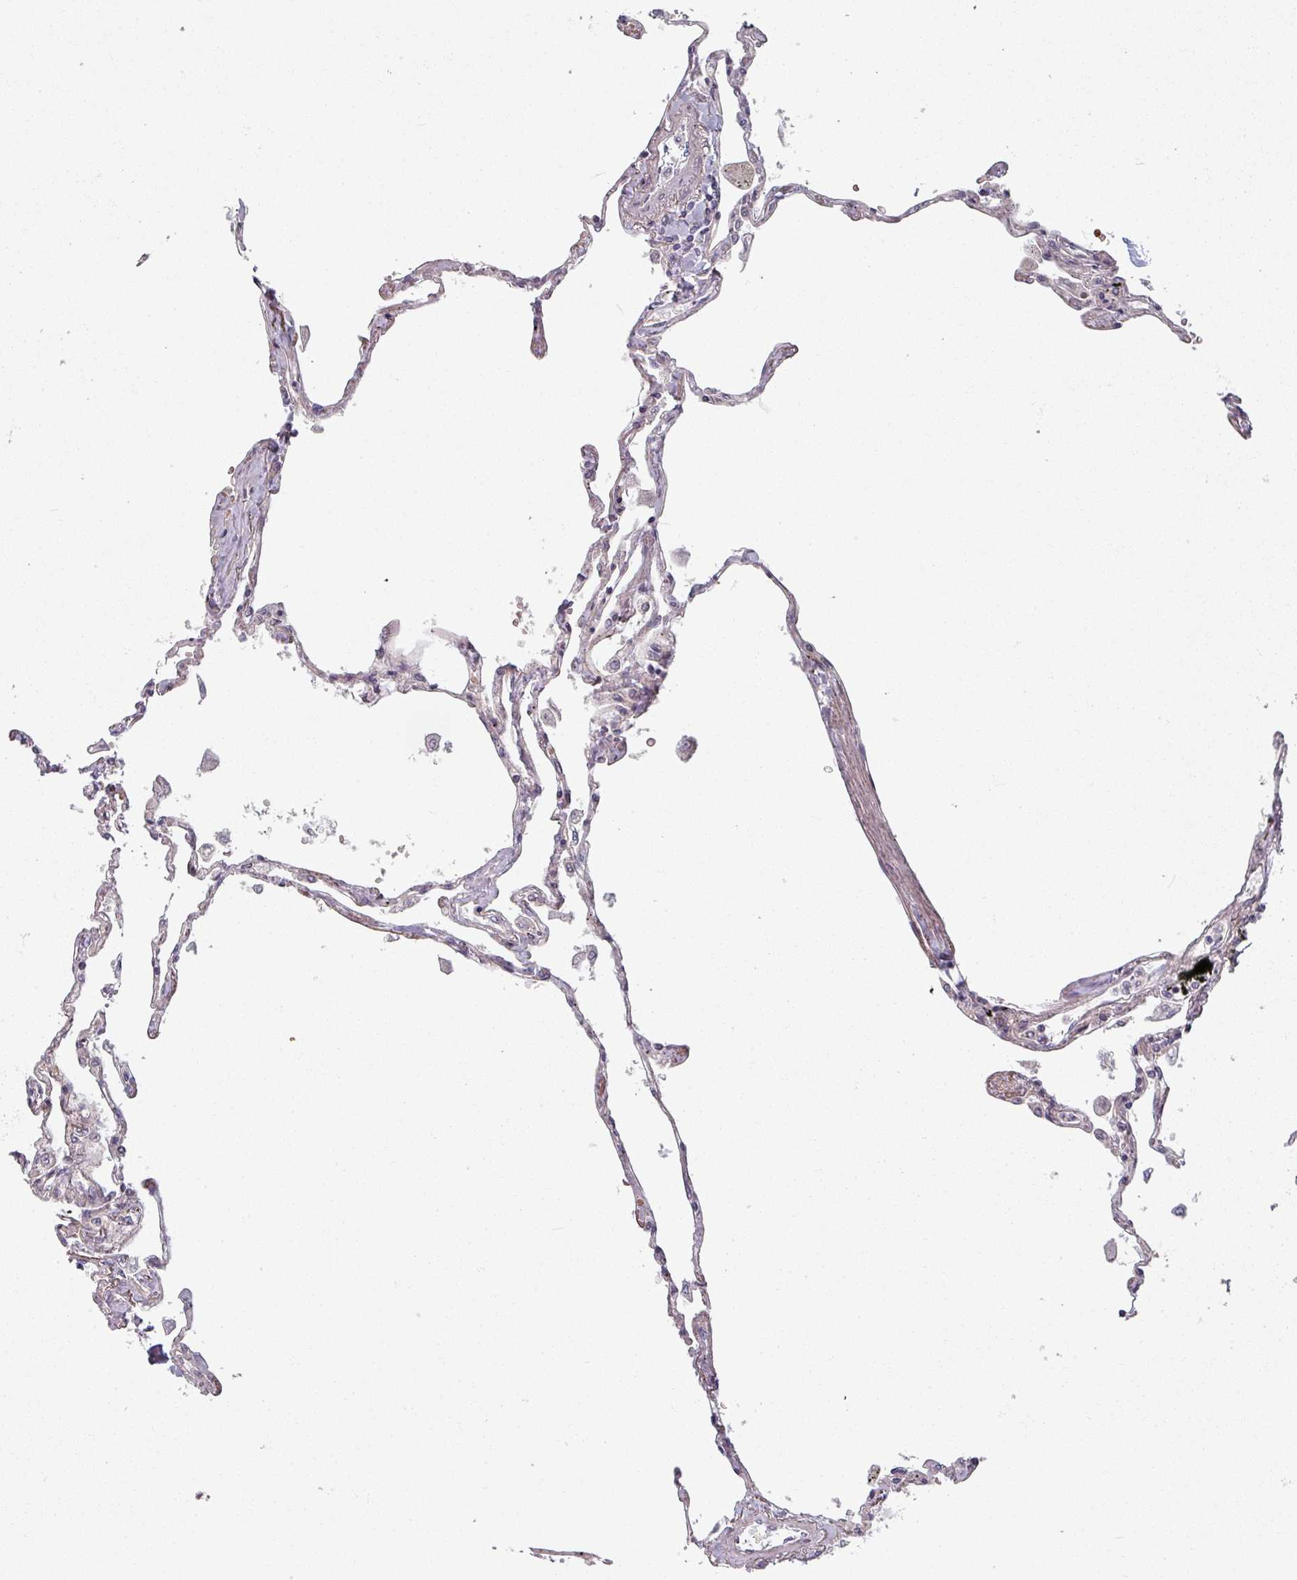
{"staining": {"intensity": "negative", "quantity": "none", "location": "none"}, "tissue": "lung", "cell_type": "Alveolar cells", "image_type": "normal", "snomed": [{"axis": "morphology", "description": "Normal tissue, NOS"}, {"axis": "topography", "description": "Lung"}], "caption": "High magnification brightfield microscopy of benign lung stained with DAB (brown) and counterstained with hematoxylin (blue): alveolar cells show no significant expression.", "gene": "PLEKHJ1", "patient": {"sex": "female", "age": 67}}